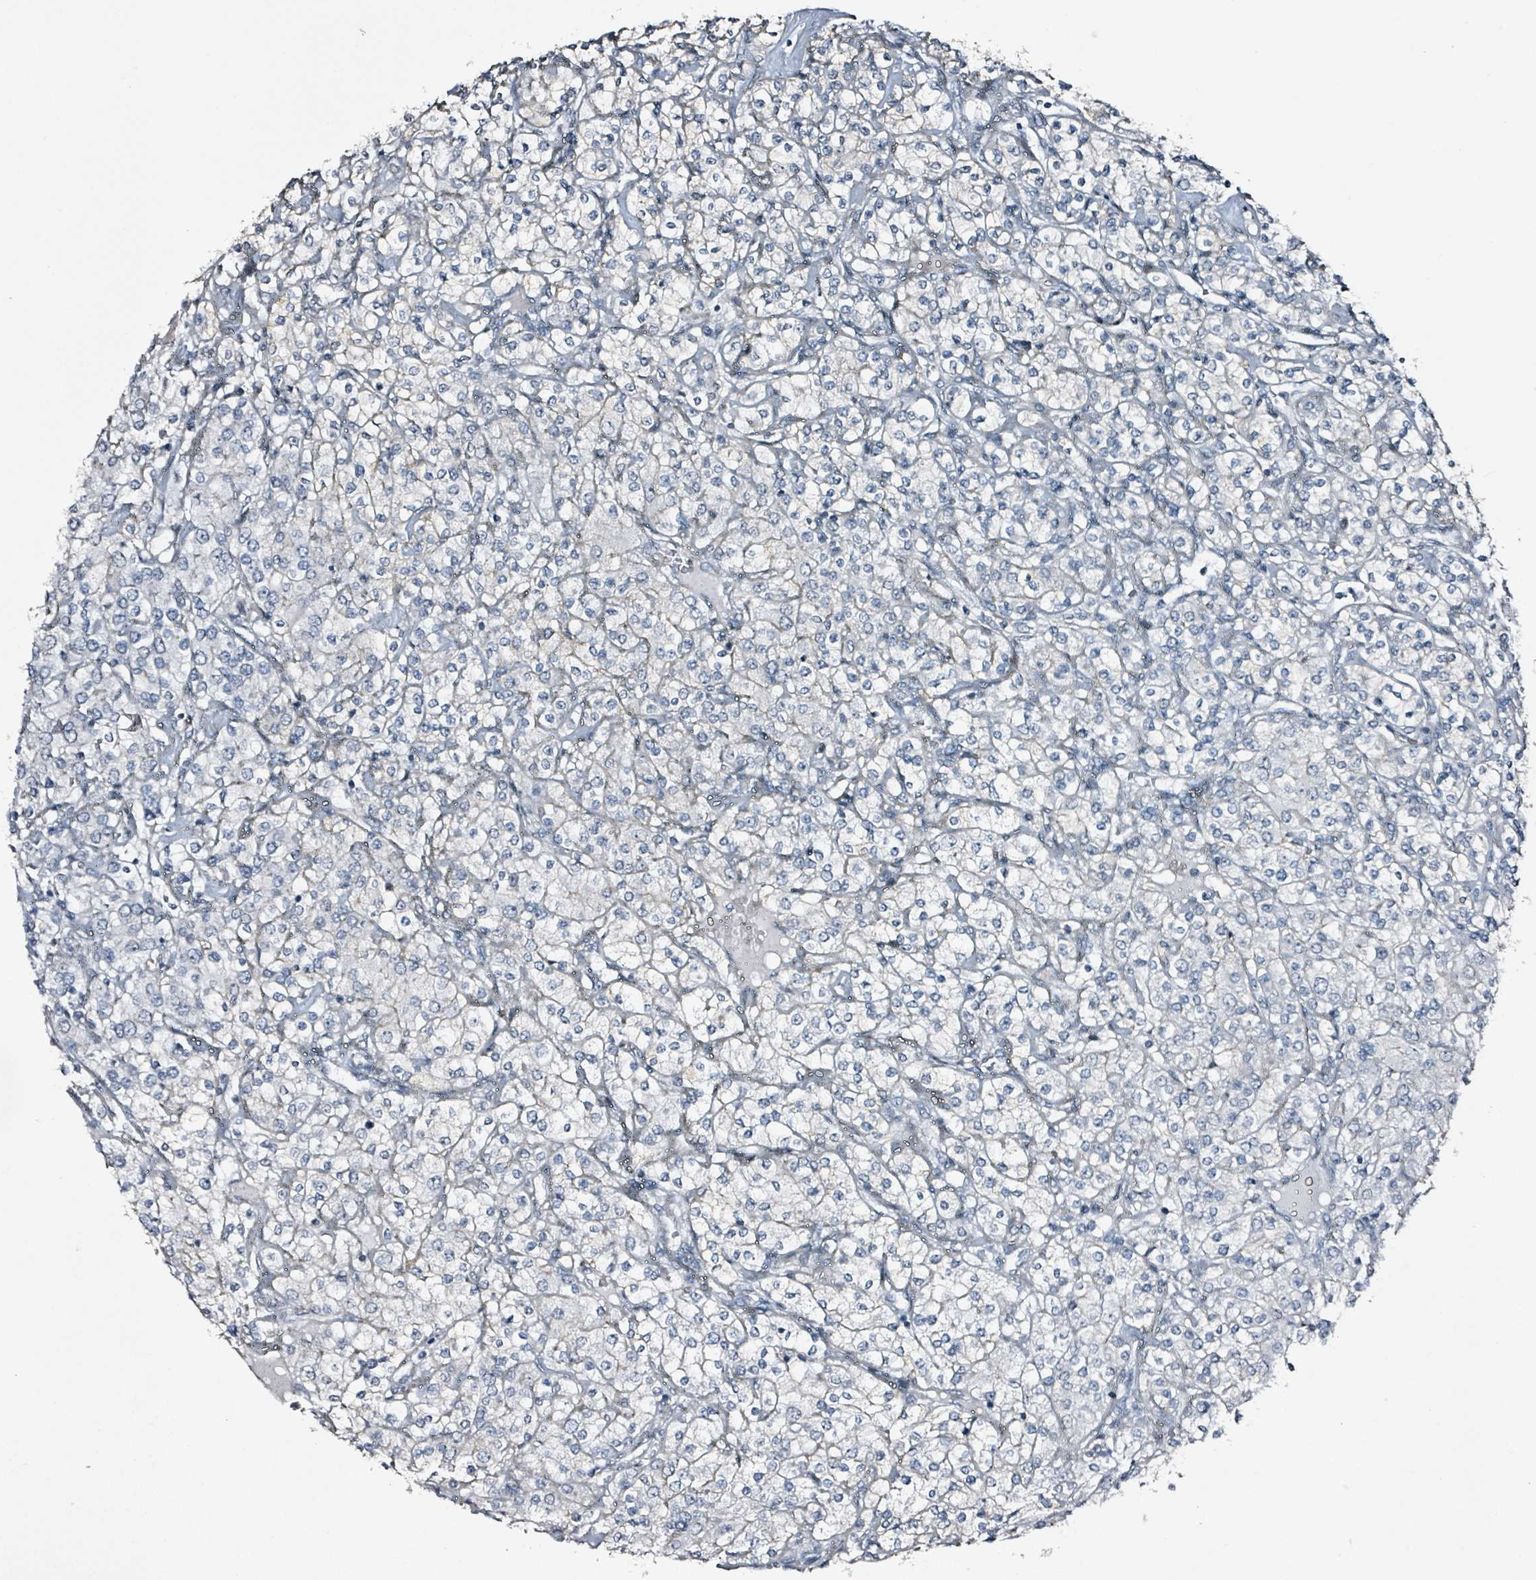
{"staining": {"intensity": "negative", "quantity": "none", "location": "none"}, "tissue": "renal cancer", "cell_type": "Tumor cells", "image_type": "cancer", "snomed": [{"axis": "morphology", "description": "Adenocarcinoma, NOS"}, {"axis": "topography", "description": "Kidney"}], "caption": "High power microscopy micrograph of an IHC image of adenocarcinoma (renal), revealing no significant expression in tumor cells.", "gene": "CA9", "patient": {"sex": "male", "age": 77}}